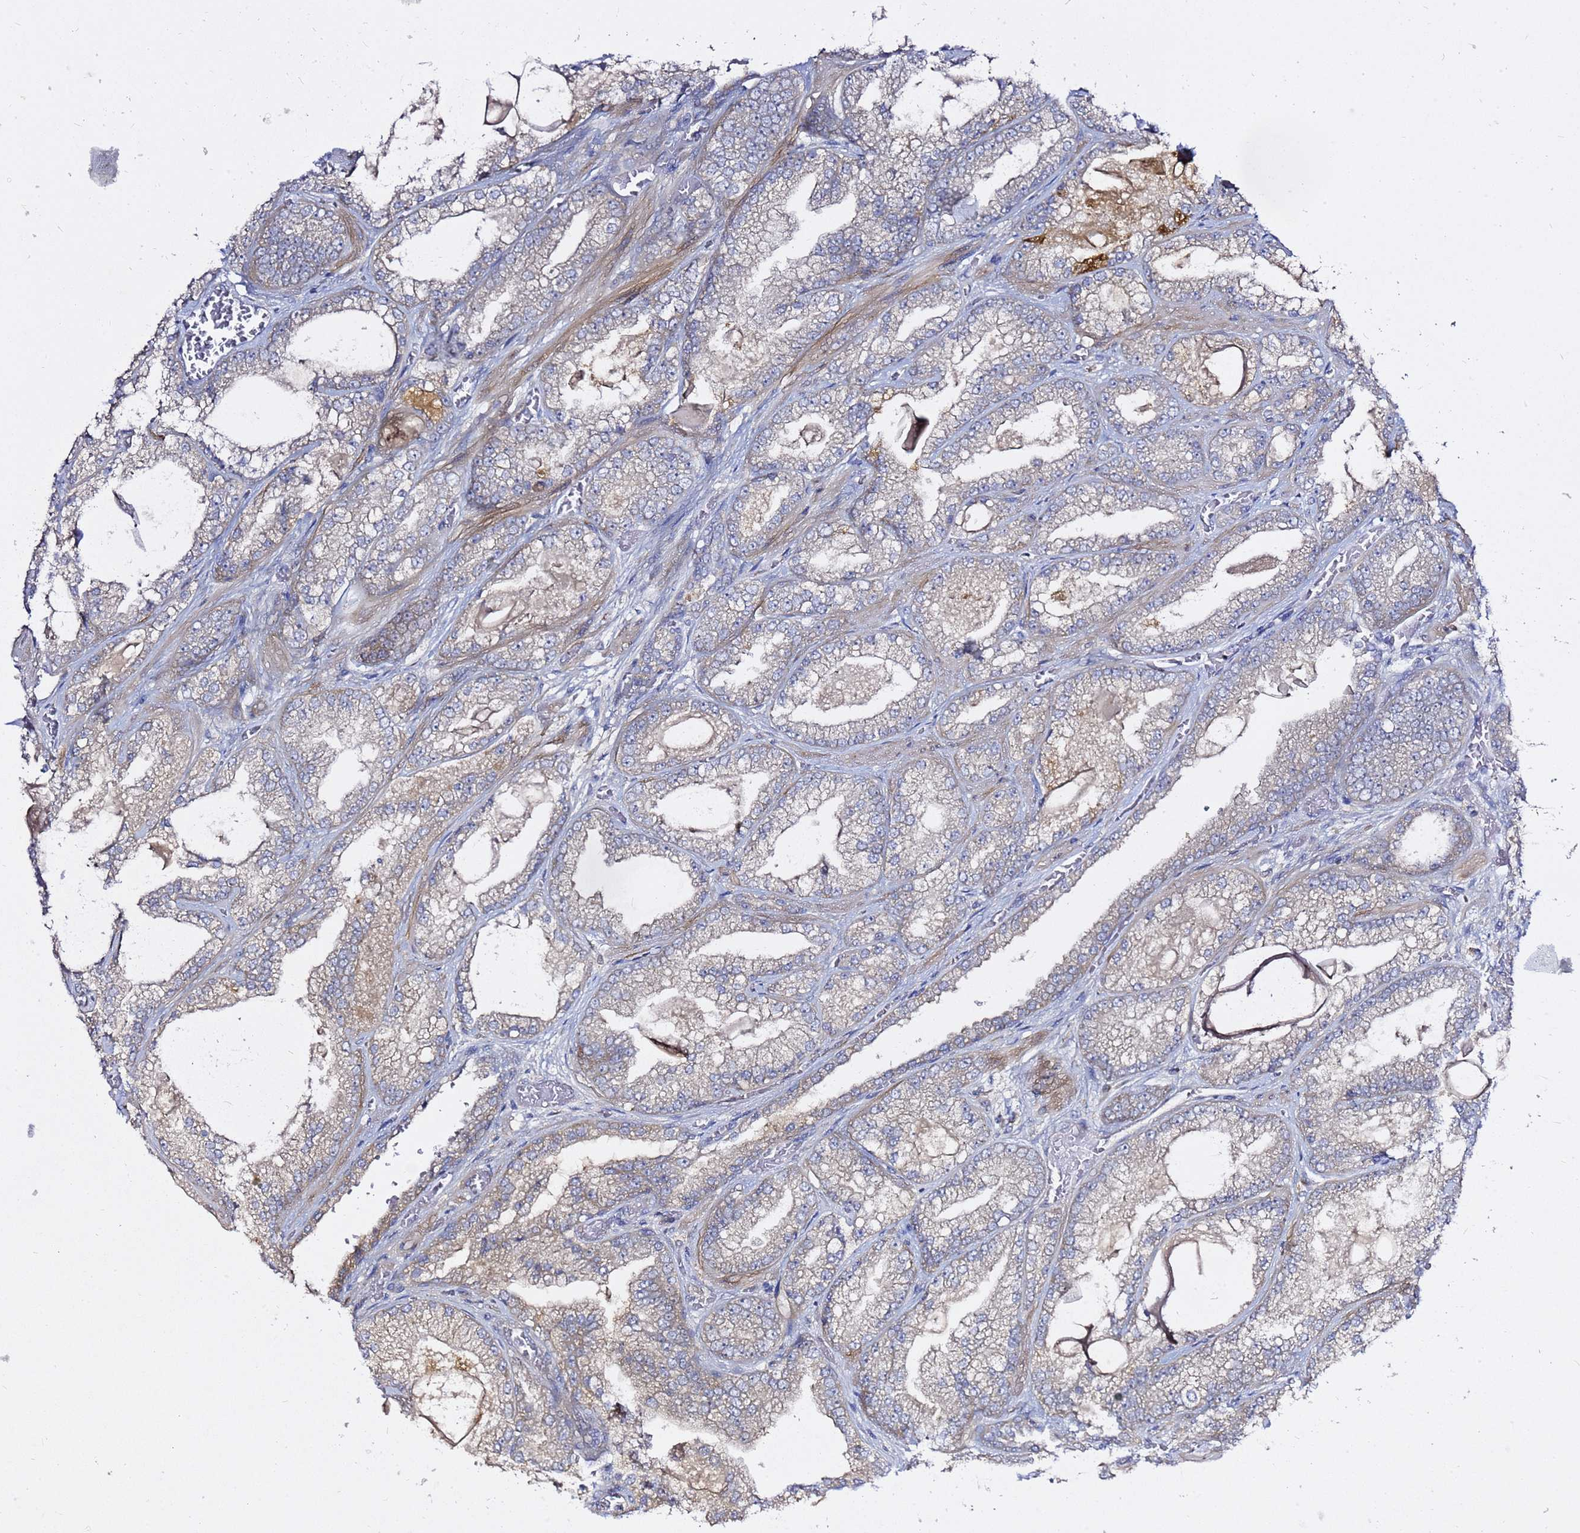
{"staining": {"intensity": "weak", "quantity": "<25%", "location": "cytoplasmic/membranous"}, "tissue": "prostate cancer", "cell_type": "Tumor cells", "image_type": "cancer", "snomed": [{"axis": "morphology", "description": "Adenocarcinoma, Low grade"}, {"axis": "topography", "description": "Prostate"}], "caption": "Human adenocarcinoma (low-grade) (prostate) stained for a protein using immunohistochemistry reveals no staining in tumor cells.", "gene": "MON1B", "patient": {"sex": "male", "age": 57}}